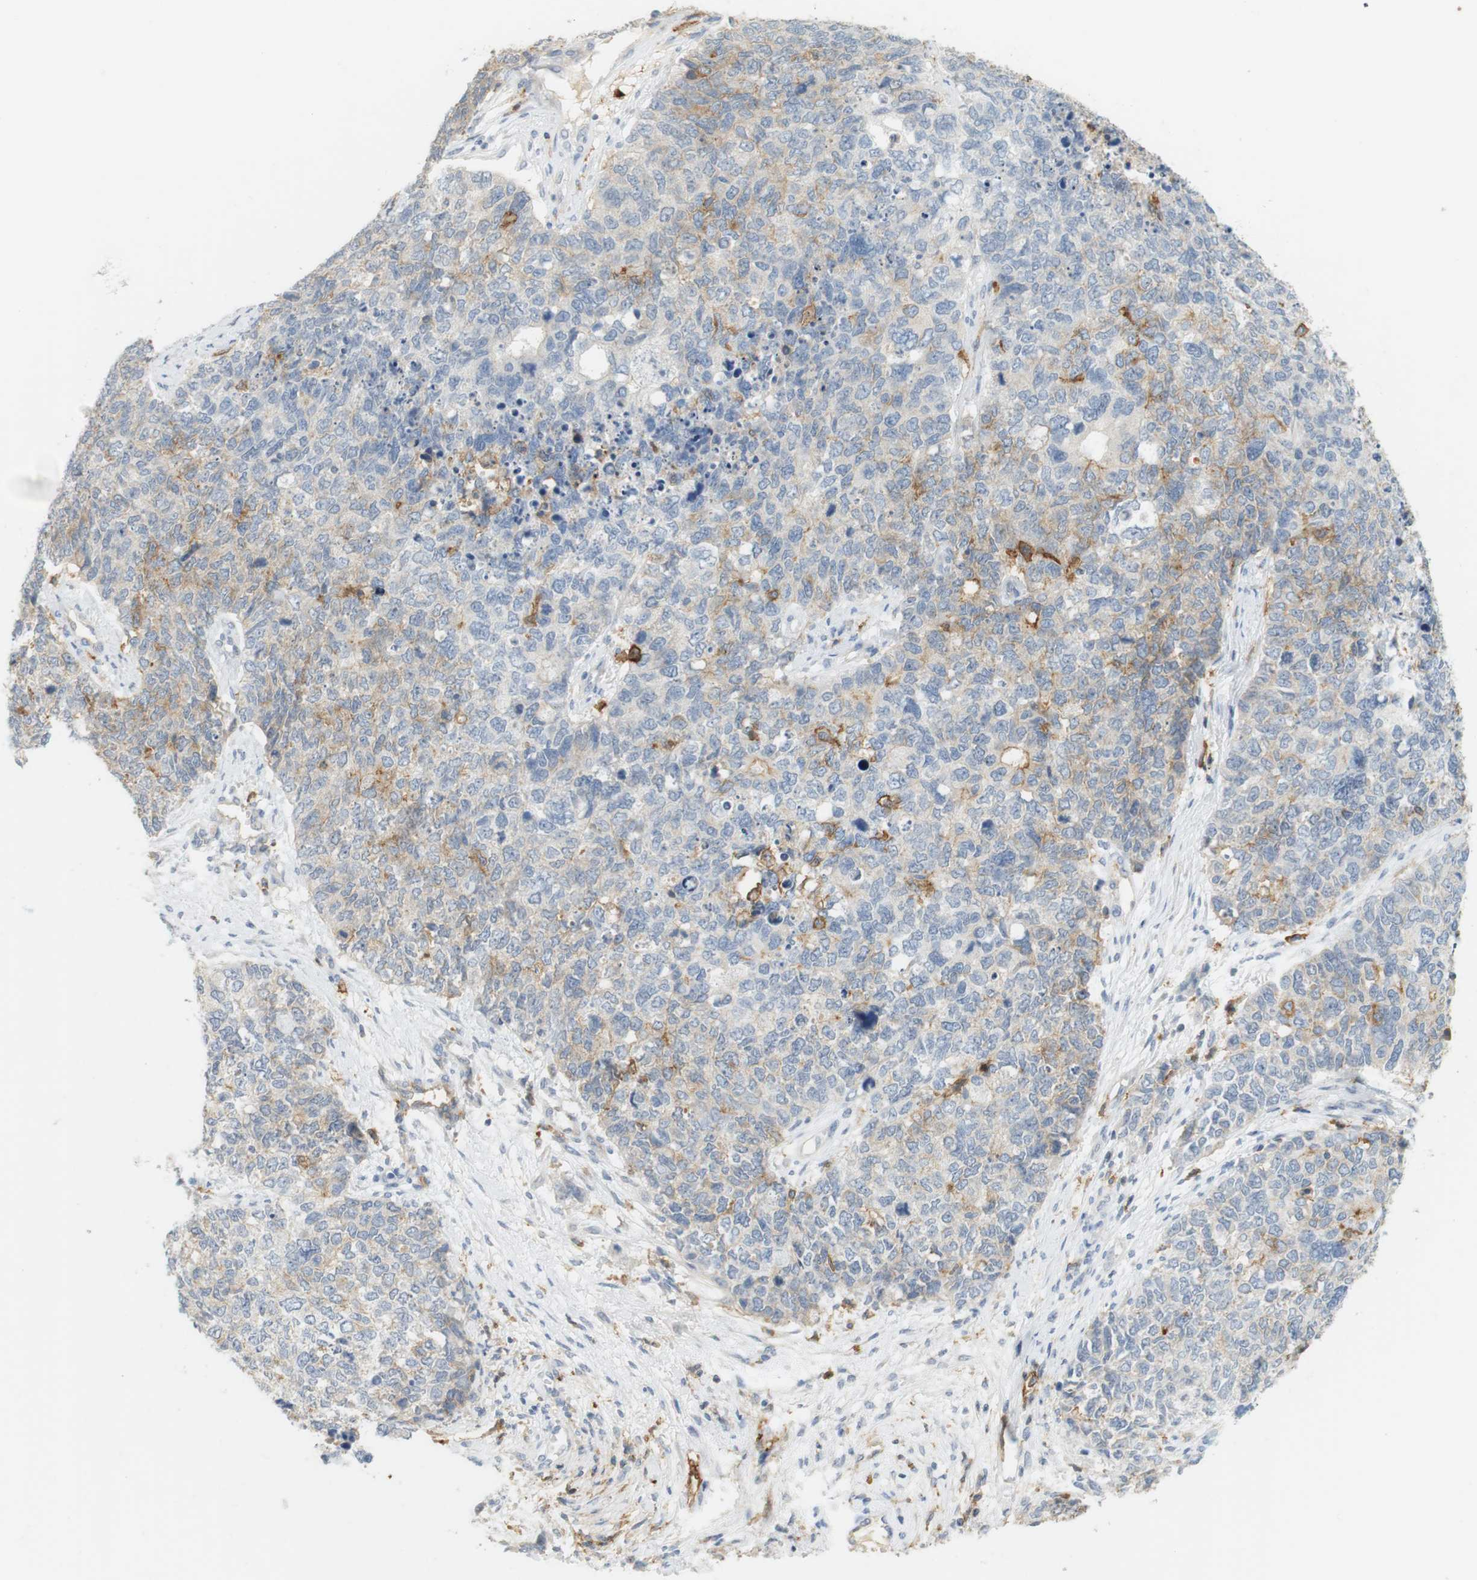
{"staining": {"intensity": "negative", "quantity": "none", "location": "none"}, "tissue": "cervical cancer", "cell_type": "Tumor cells", "image_type": "cancer", "snomed": [{"axis": "morphology", "description": "Squamous cell carcinoma, NOS"}, {"axis": "topography", "description": "Cervix"}], "caption": "Human cervical cancer (squamous cell carcinoma) stained for a protein using IHC reveals no expression in tumor cells.", "gene": "SIRPA", "patient": {"sex": "female", "age": 63}}